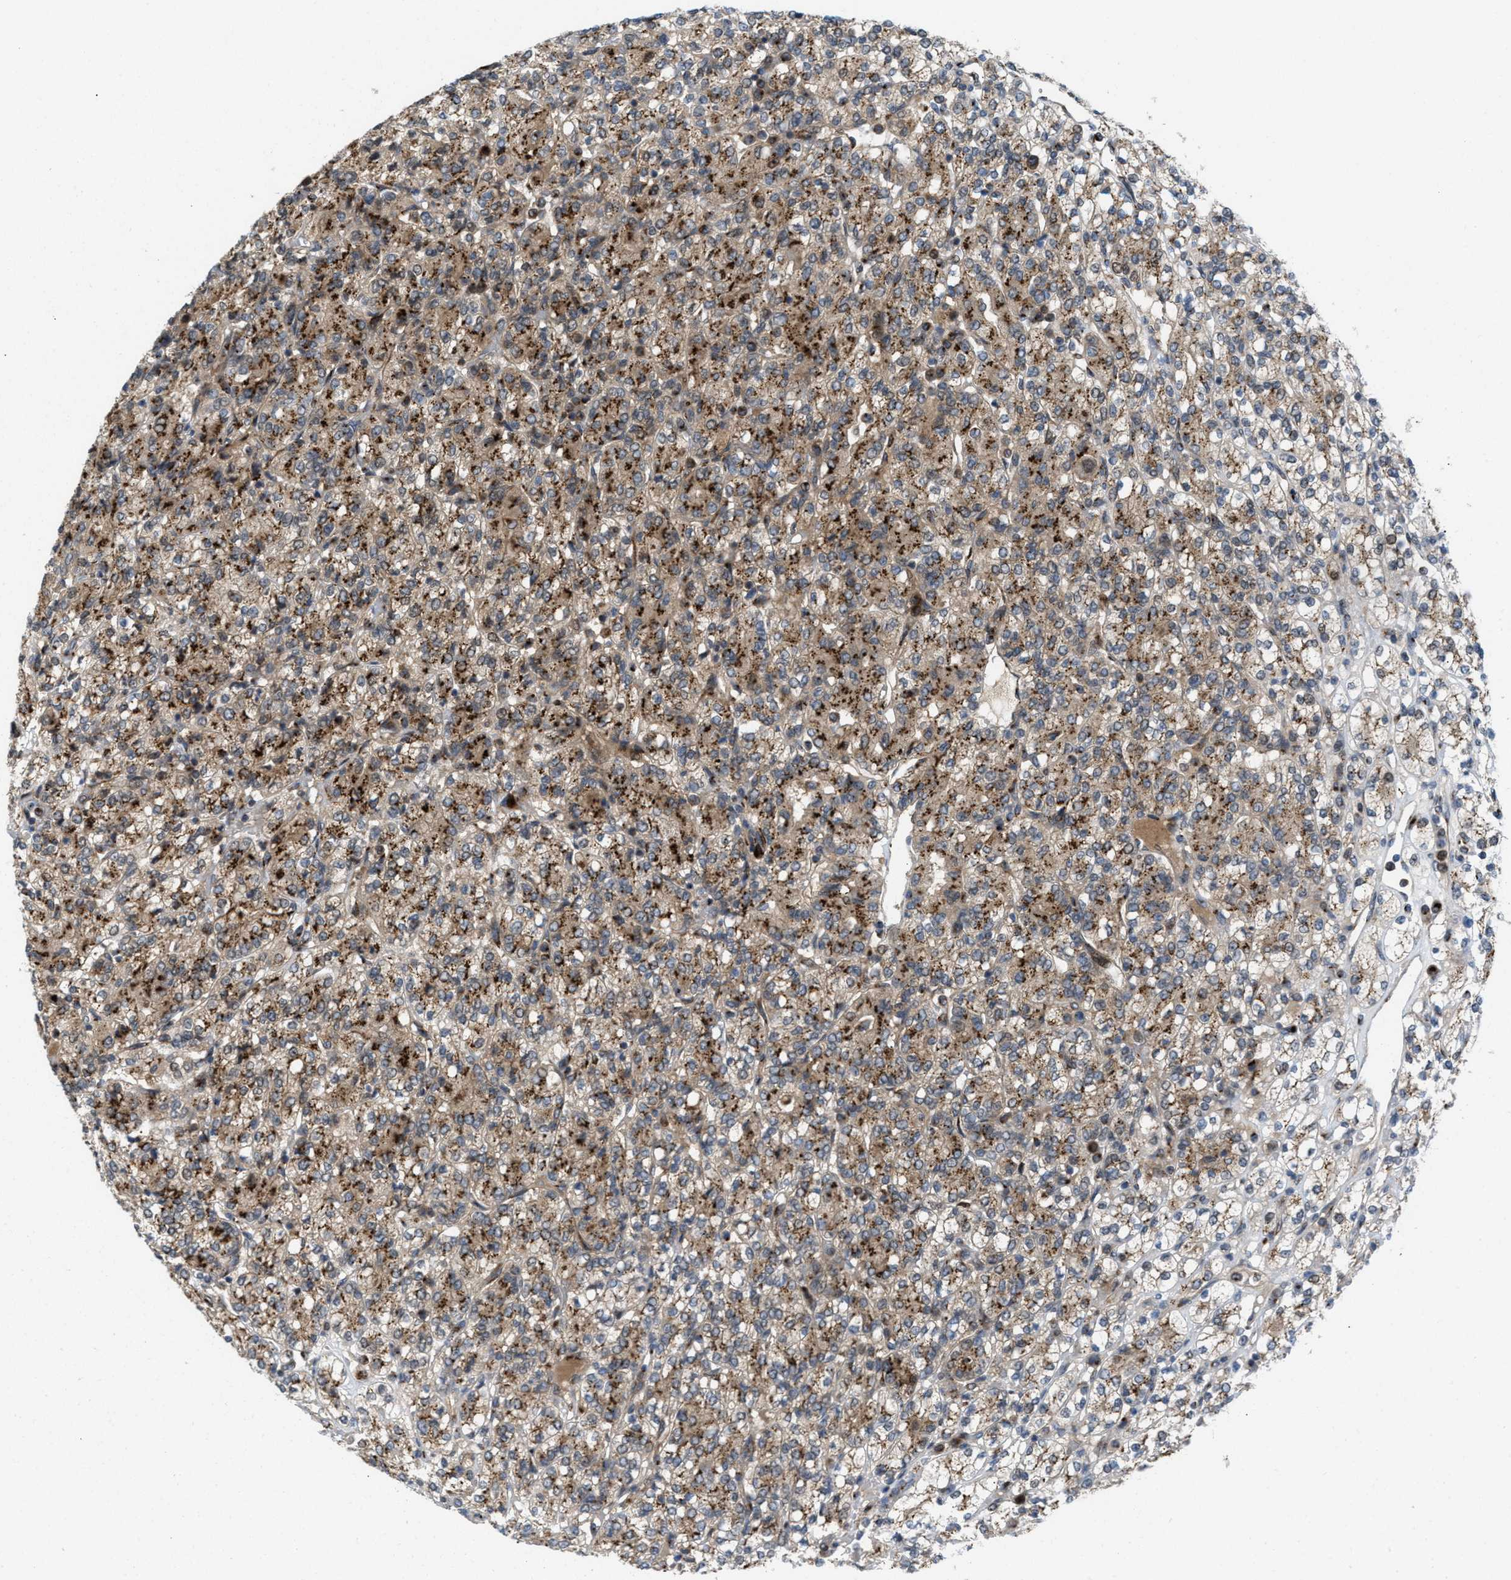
{"staining": {"intensity": "moderate", "quantity": "25%-75%", "location": "cytoplasmic/membranous"}, "tissue": "renal cancer", "cell_type": "Tumor cells", "image_type": "cancer", "snomed": [{"axis": "morphology", "description": "Adenocarcinoma, NOS"}, {"axis": "topography", "description": "Kidney"}], "caption": "There is medium levels of moderate cytoplasmic/membranous positivity in tumor cells of renal cancer (adenocarcinoma), as demonstrated by immunohistochemical staining (brown color).", "gene": "SLC38A10", "patient": {"sex": "male", "age": 77}}